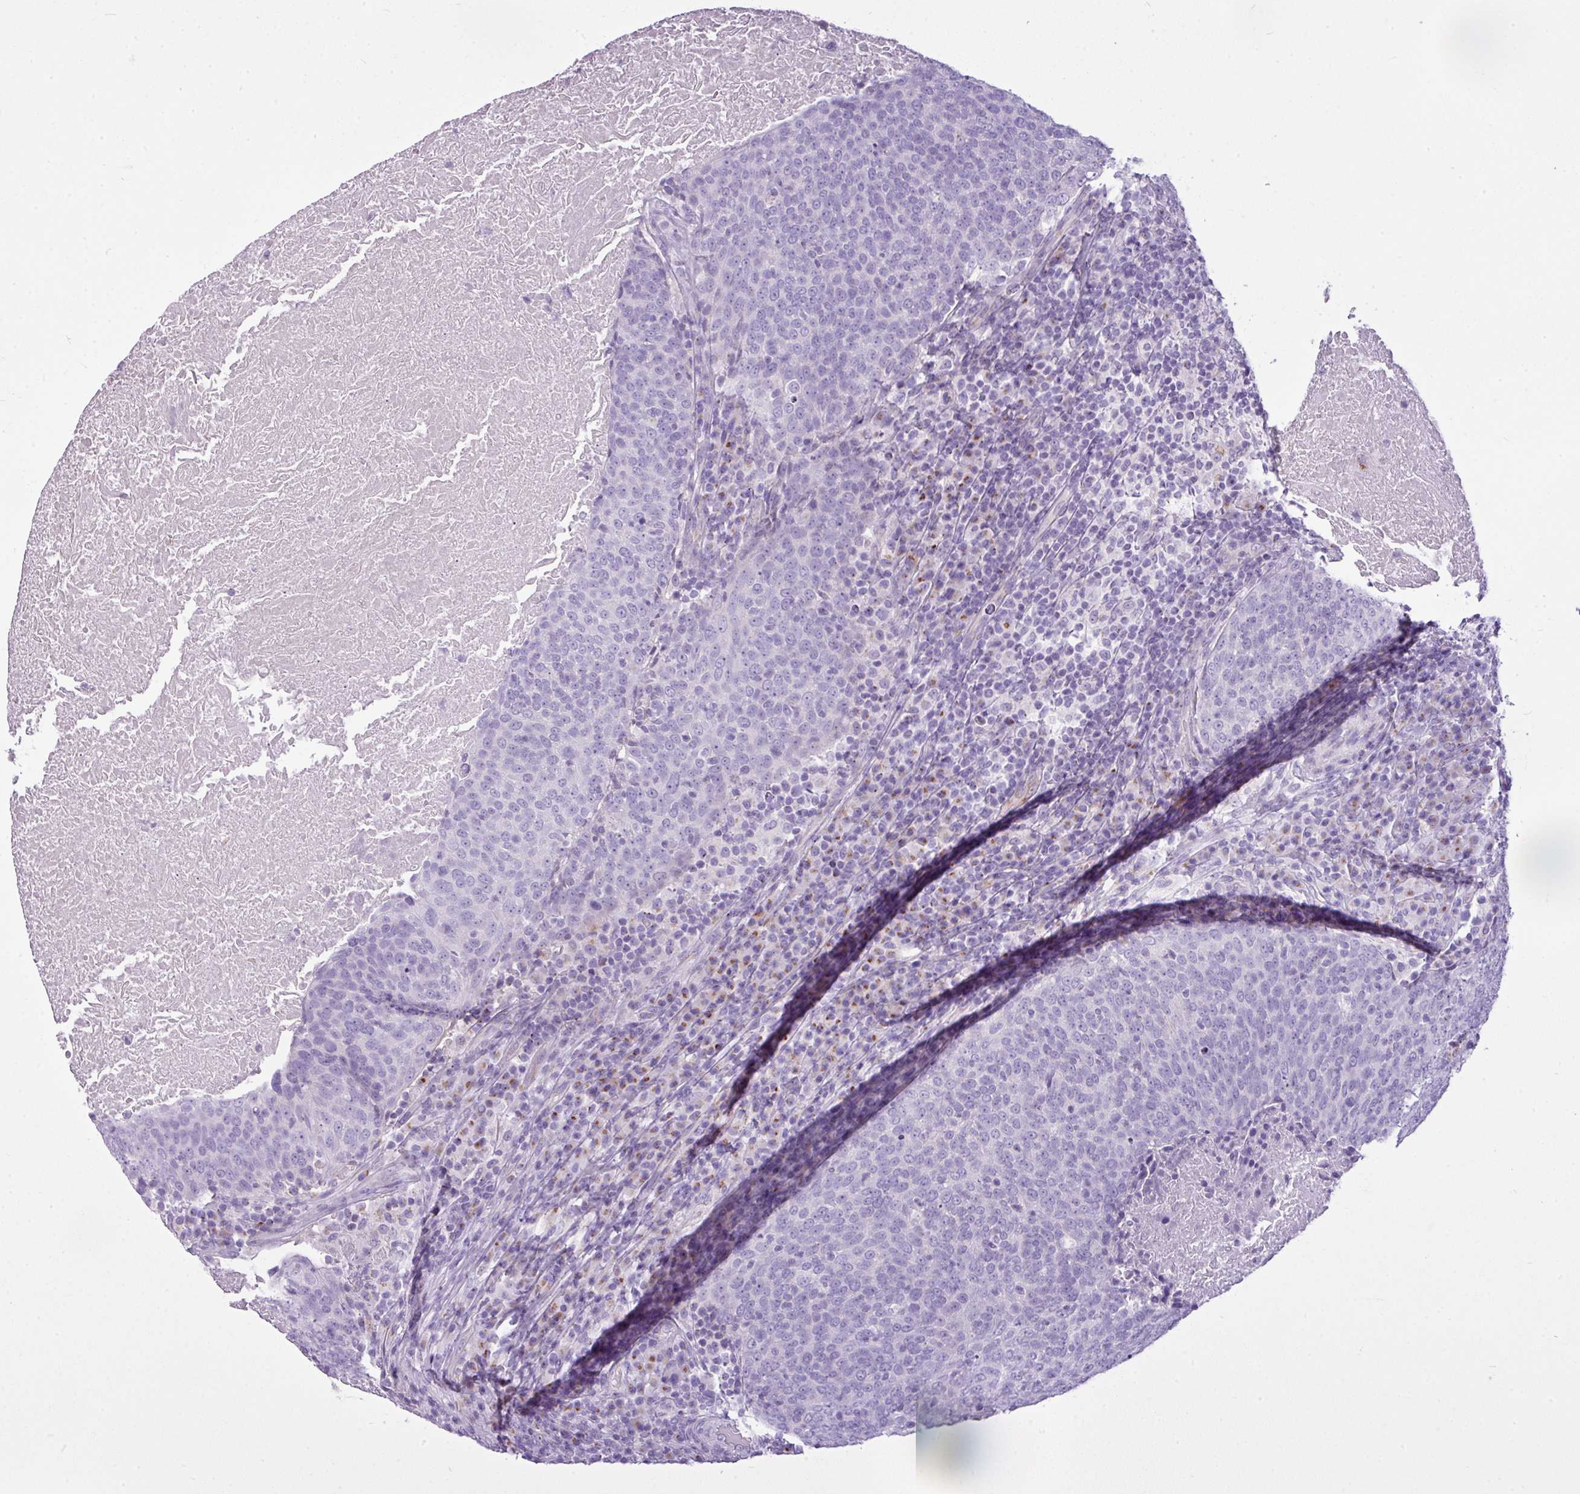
{"staining": {"intensity": "negative", "quantity": "none", "location": "none"}, "tissue": "head and neck cancer", "cell_type": "Tumor cells", "image_type": "cancer", "snomed": [{"axis": "morphology", "description": "Squamous cell carcinoma, NOS"}, {"axis": "morphology", "description": "Squamous cell carcinoma, metastatic, NOS"}, {"axis": "topography", "description": "Lymph node"}, {"axis": "topography", "description": "Head-Neck"}], "caption": "Protein analysis of metastatic squamous cell carcinoma (head and neck) exhibits no significant expression in tumor cells.", "gene": "FAM43A", "patient": {"sex": "male", "age": 62}}